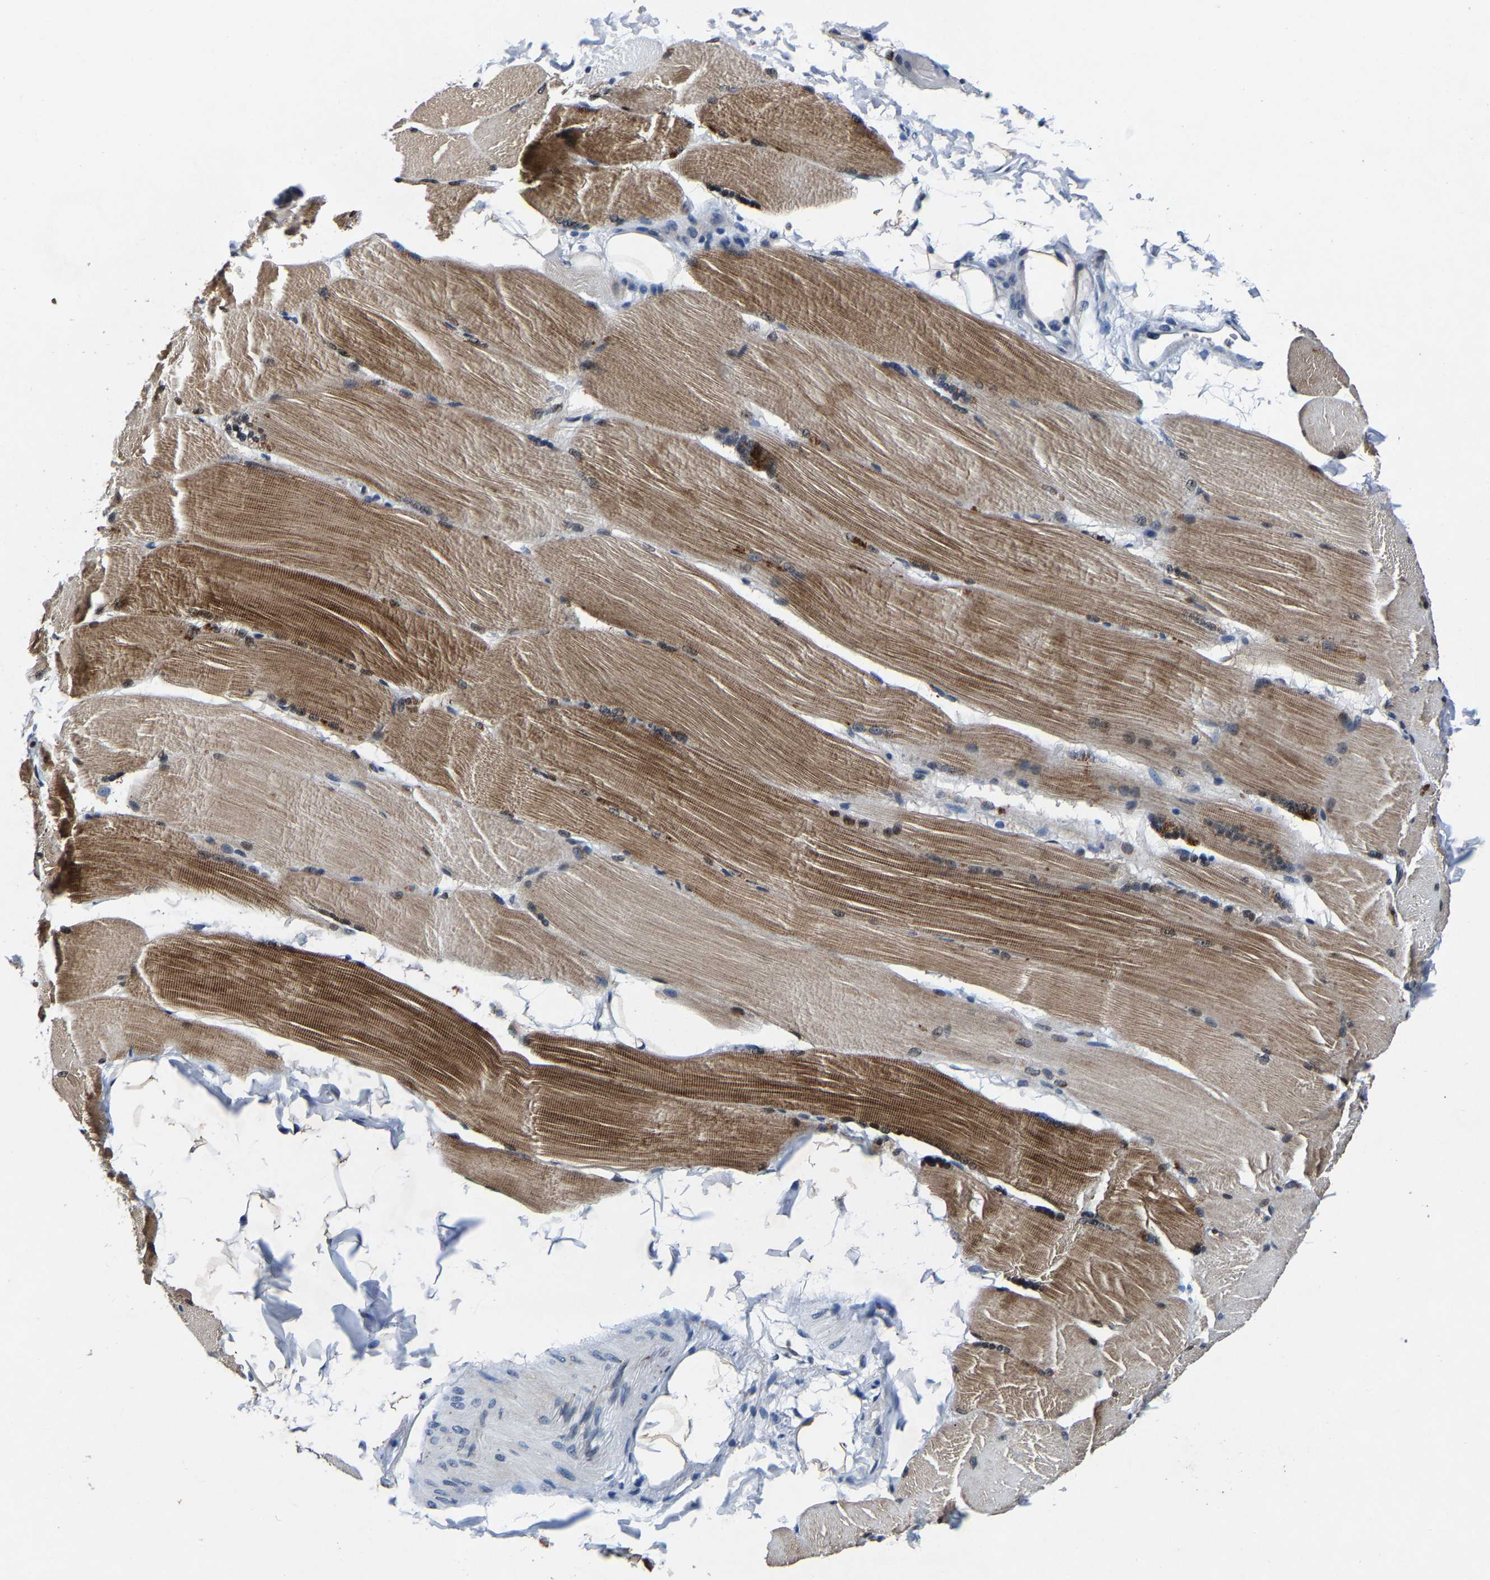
{"staining": {"intensity": "moderate", "quantity": "25%-75%", "location": "cytoplasmic/membranous,nuclear"}, "tissue": "skeletal muscle", "cell_type": "Myocytes", "image_type": "normal", "snomed": [{"axis": "morphology", "description": "Normal tissue, NOS"}, {"axis": "topography", "description": "Skin"}, {"axis": "topography", "description": "Skeletal muscle"}], "caption": "Brown immunohistochemical staining in benign human skeletal muscle exhibits moderate cytoplasmic/membranous,nuclear expression in about 25%-75% of myocytes. (brown staining indicates protein expression, while blue staining denotes nuclei).", "gene": "UBN2", "patient": {"sex": "male", "age": 83}}